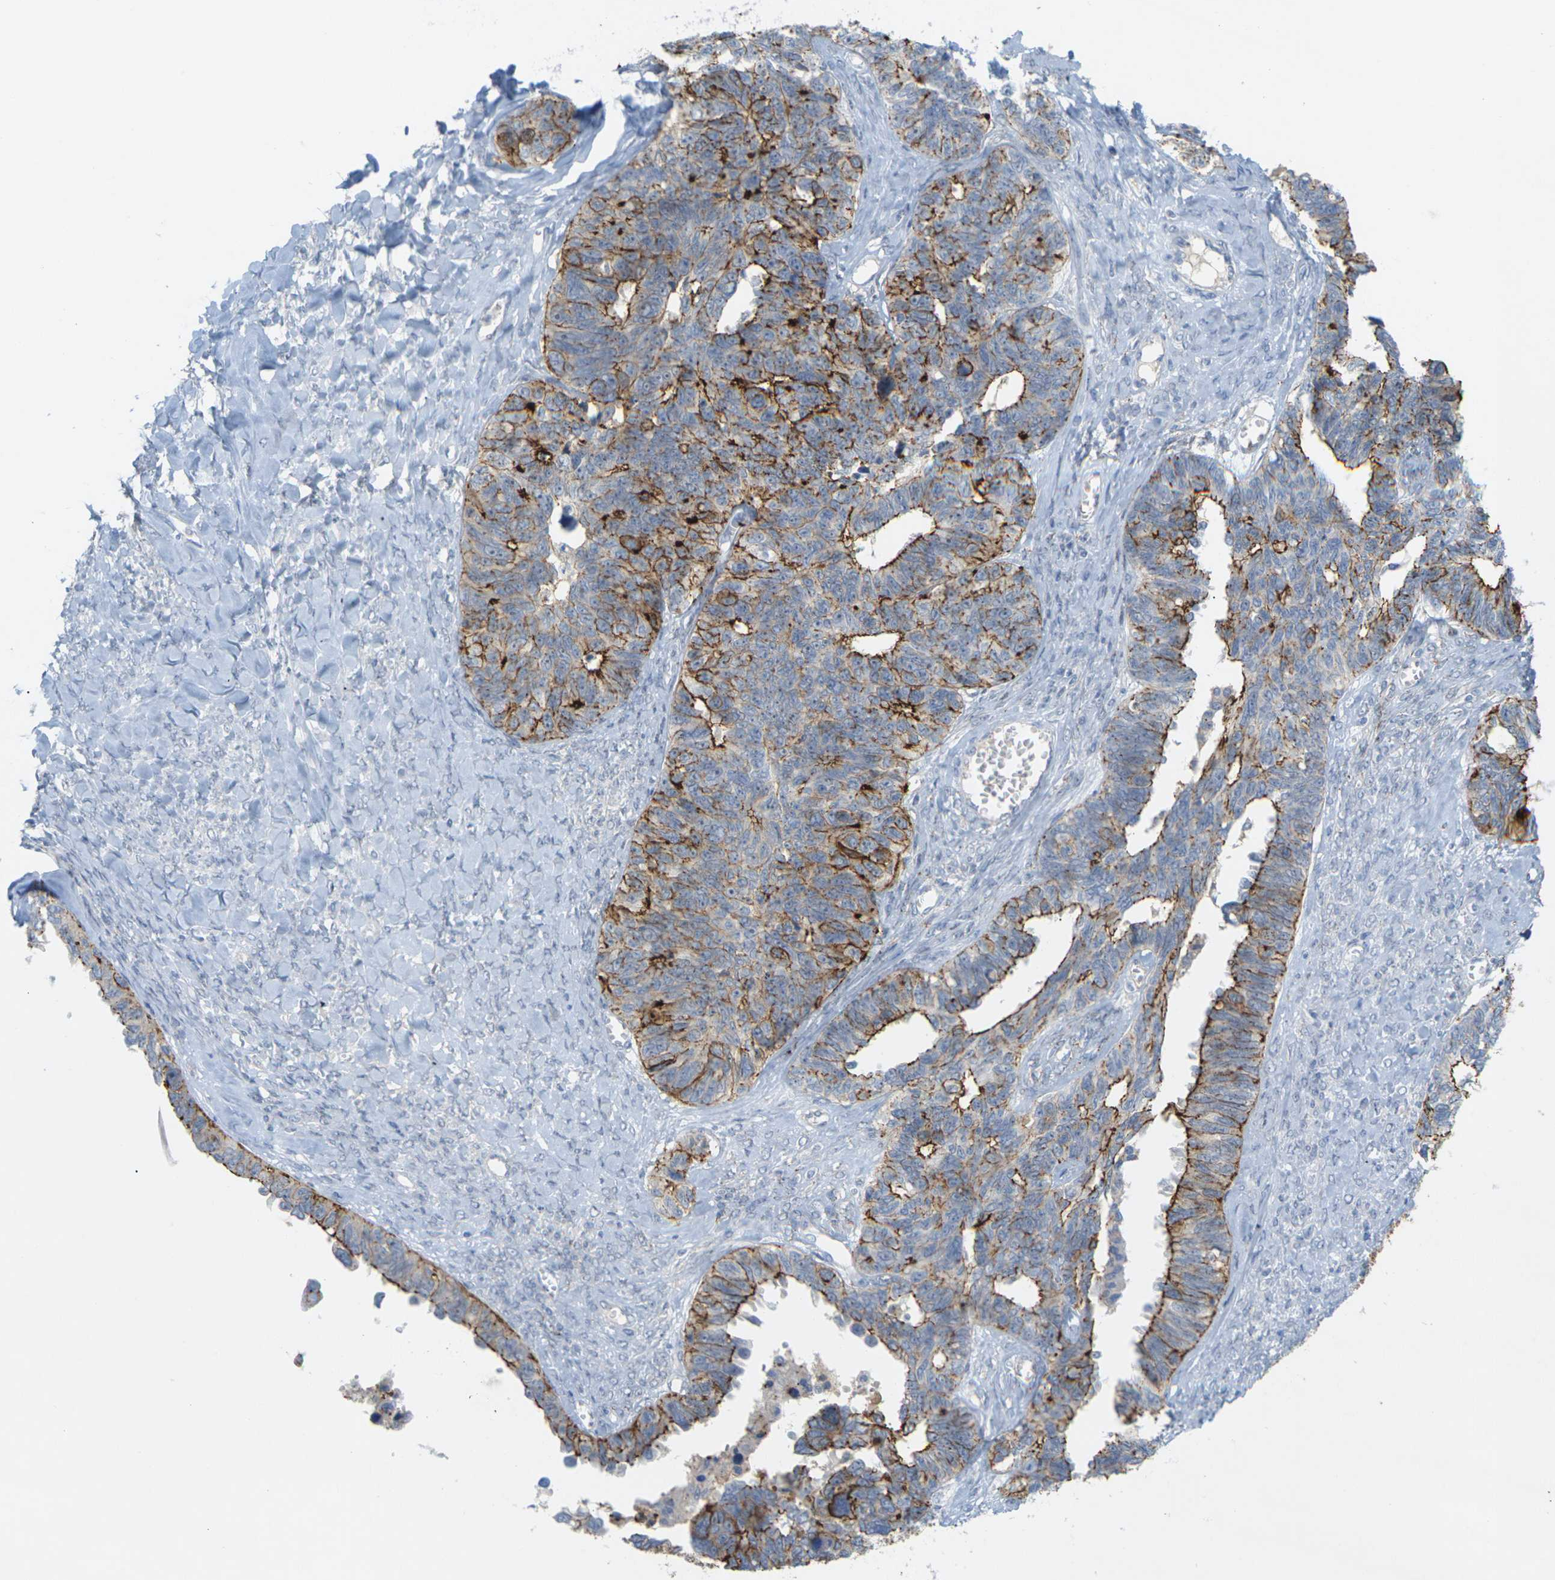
{"staining": {"intensity": "strong", "quantity": "25%-75%", "location": "cytoplasmic/membranous"}, "tissue": "ovarian cancer", "cell_type": "Tumor cells", "image_type": "cancer", "snomed": [{"axis": "morphology", "description": "Cystadenocarcinoma, serous, NOS"}, {"axis": "topography", "description": "Ovary"}], "caption": "Protein staining by IHC demonstrates strong cytoplasmic/membranous staining in approximately 25%-75% of tumor cells in serous cystadenocarcinoma (ovarian).", "gene": "CLDN3", "patient": {"sex": "female", "age": 79}}